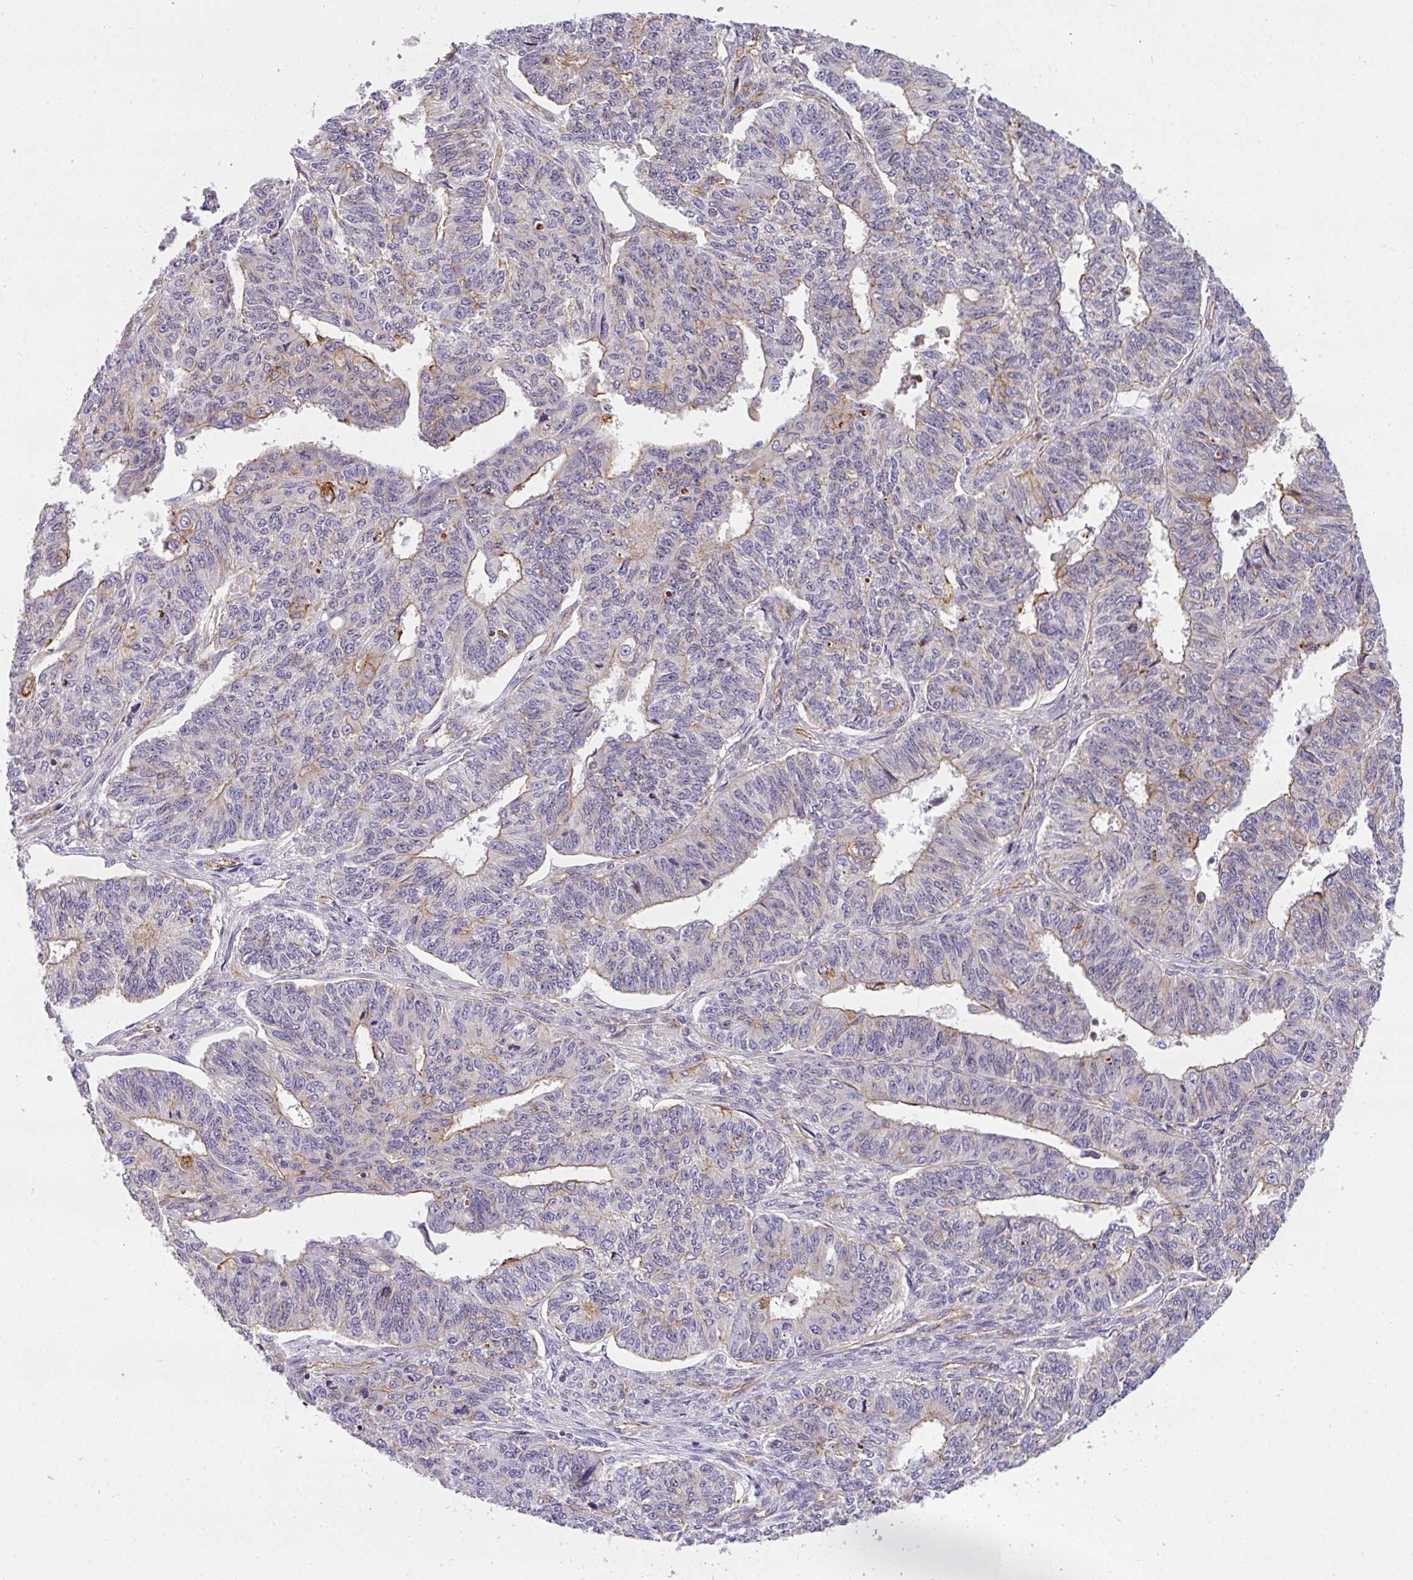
{"staining": {"intensity": "moderate", "quantity": "<25%", "location": "cytoplasmic/membranous"}, "tissue": "endometrial cancer", "cell_type": "Tumor cells", "image_type": "cancer", "snomed": [{"axis": "morphology", "description": "Adenocarcinoma, NOS"}, {"axis": "topography", "description": "Endometrium"}], "caption": "IHC staining of endometrial cancer (adenocarcinoma), which reveals low levels of moderate cytoplasmic/membranous positivity in approximately <25% of tumor cells indicating moderate cytoplasmic/membranous protein staining. The staining was performed using DAB (3,3'-diaminobenzidine) (brown) for protein detection and nuclei were counterstained in hematoxylin (blue).", "gene": "OR11H4", "patient": {"sex": "female", "age": 32}}